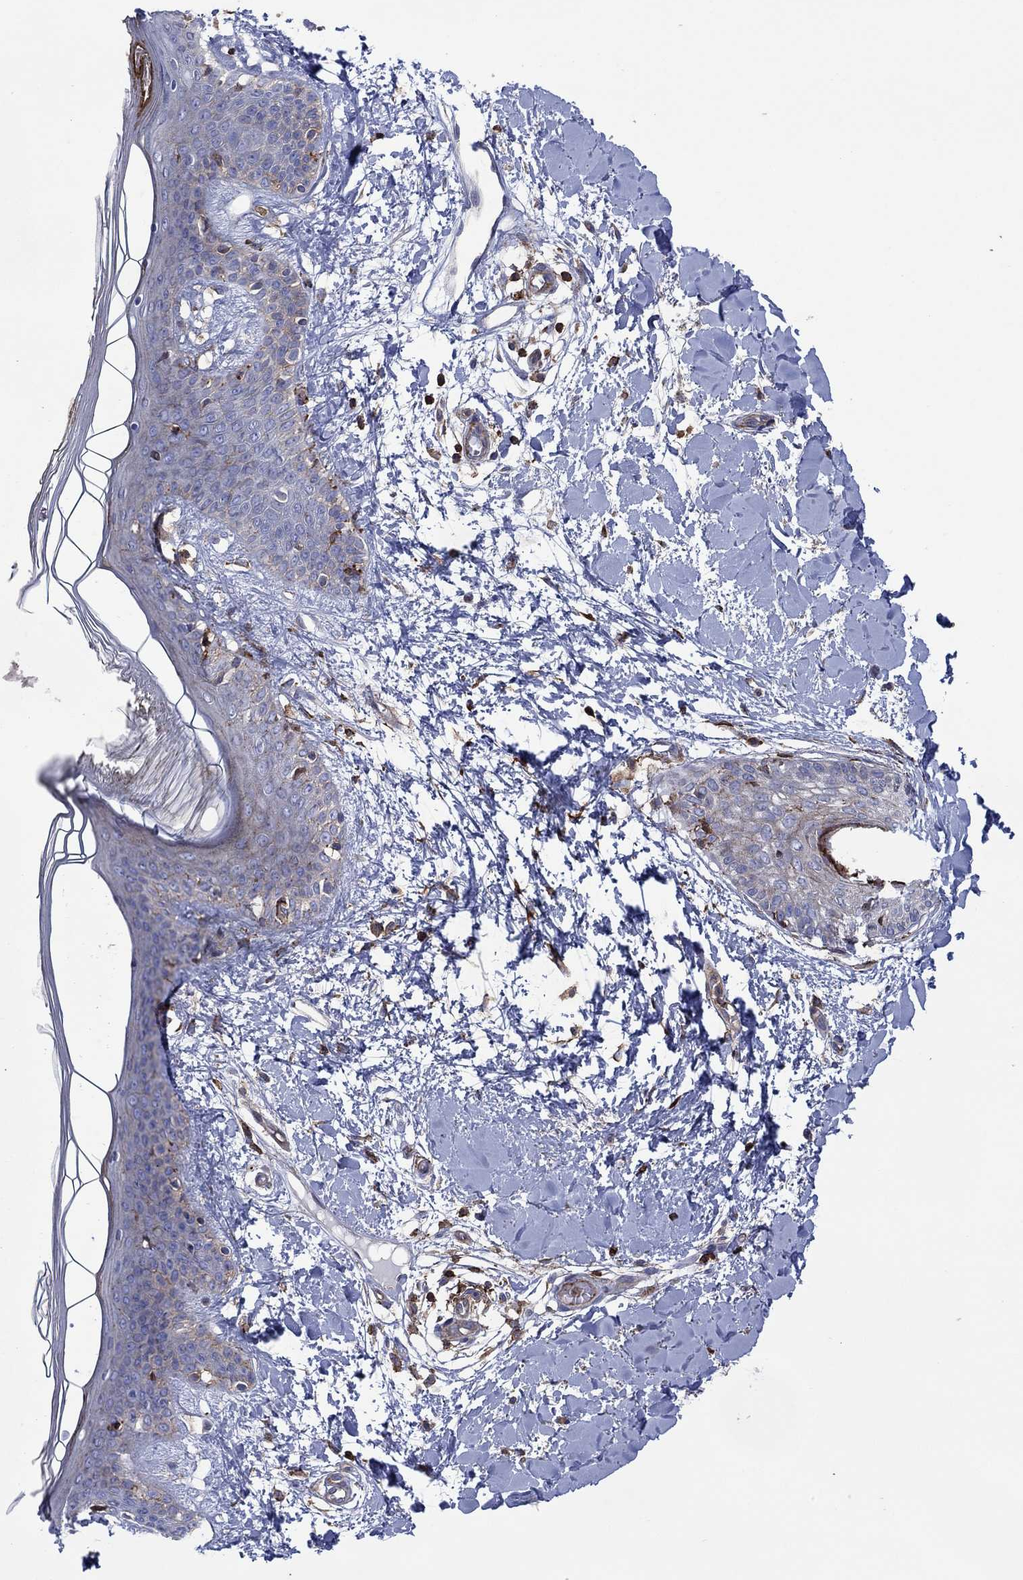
{"staining": {"intensity": "moderate", "quantity": "25%-75%", "location": "cytoplasmic/membranous"}, "tissue": "skin", "cell_type": "Fibroblasts", "image_type": "normal", "snomed": [{"axis": "morphology", "description": "Normal tissue, NOS"}, {"axis": "topography", "description": "Skin"}], "caption": "Skin was stained to show a protein in brown. There is medium levels of moderate cytoplasmic/membranous staining in approximately 25%-75% of fibroblasts.", "gene": "PAG1", "patient": {"sex": "female", "age": 34}}